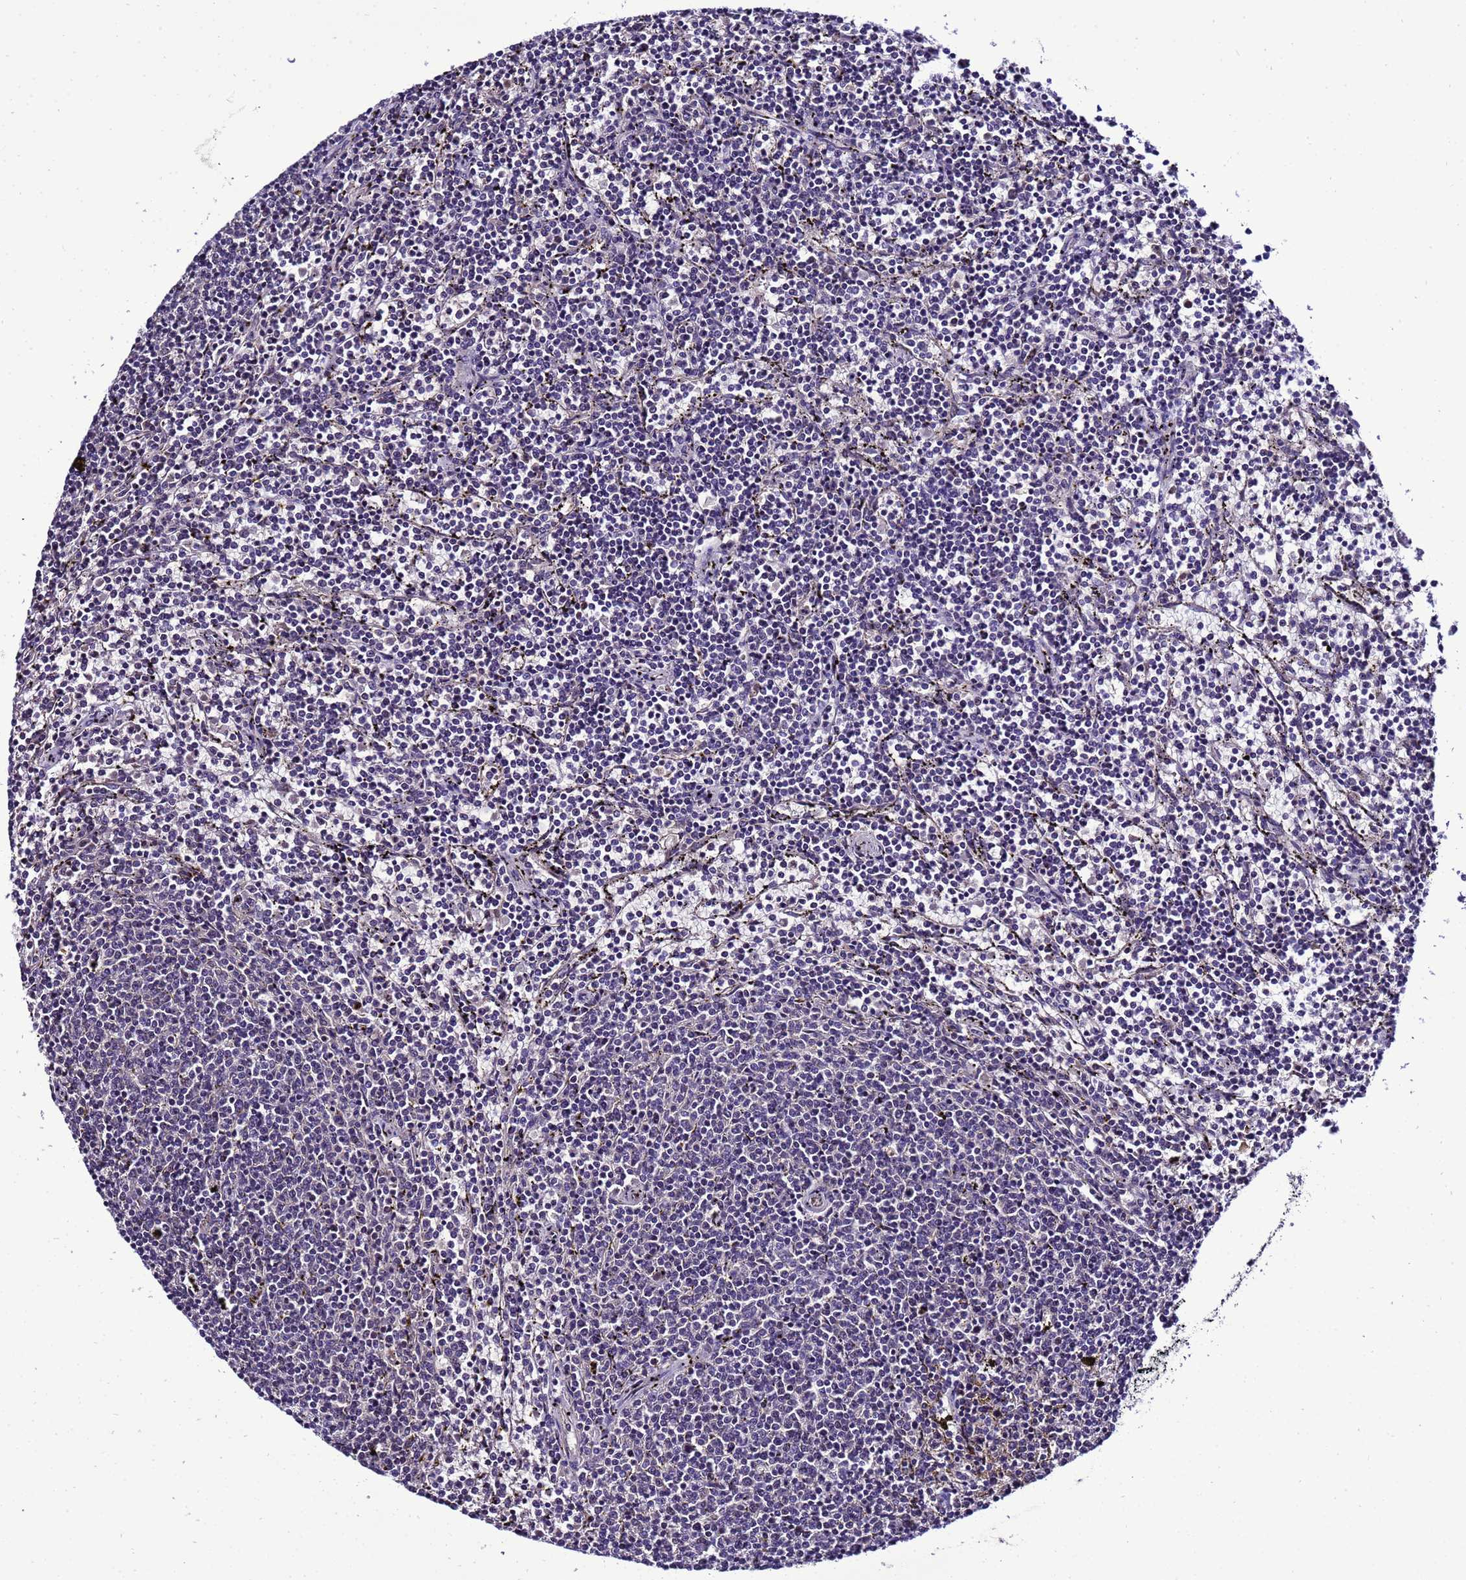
{"staining": {"intensity": "negative", "quantity": "none", "location": "none"}, "tissue": "lymphoma", "cell_type": "Tumor cells", "image_type": "cancer", "snomed": [{"axis": "morphology", "description": "Malignant lymphoma, non-Hodgkin's type, Low grade"}, {"axis": "topography", "description": "Spleen"}], "caption": "This photomicrograph is of low-grade malignant lymphoma, non-Hodgkin's type stained with immunohistochemistry to label a protein in brown with the nuclei are counter-stained blue. There is no expression in tumor cells. The staining was performed using DAB to visualize the protein expression in brown, while the nuclei were stained in blue with hematoxylin (Magnification: 20x).", "gene": "C19orf47", "patient": {"sex": "female", "age": 50}}